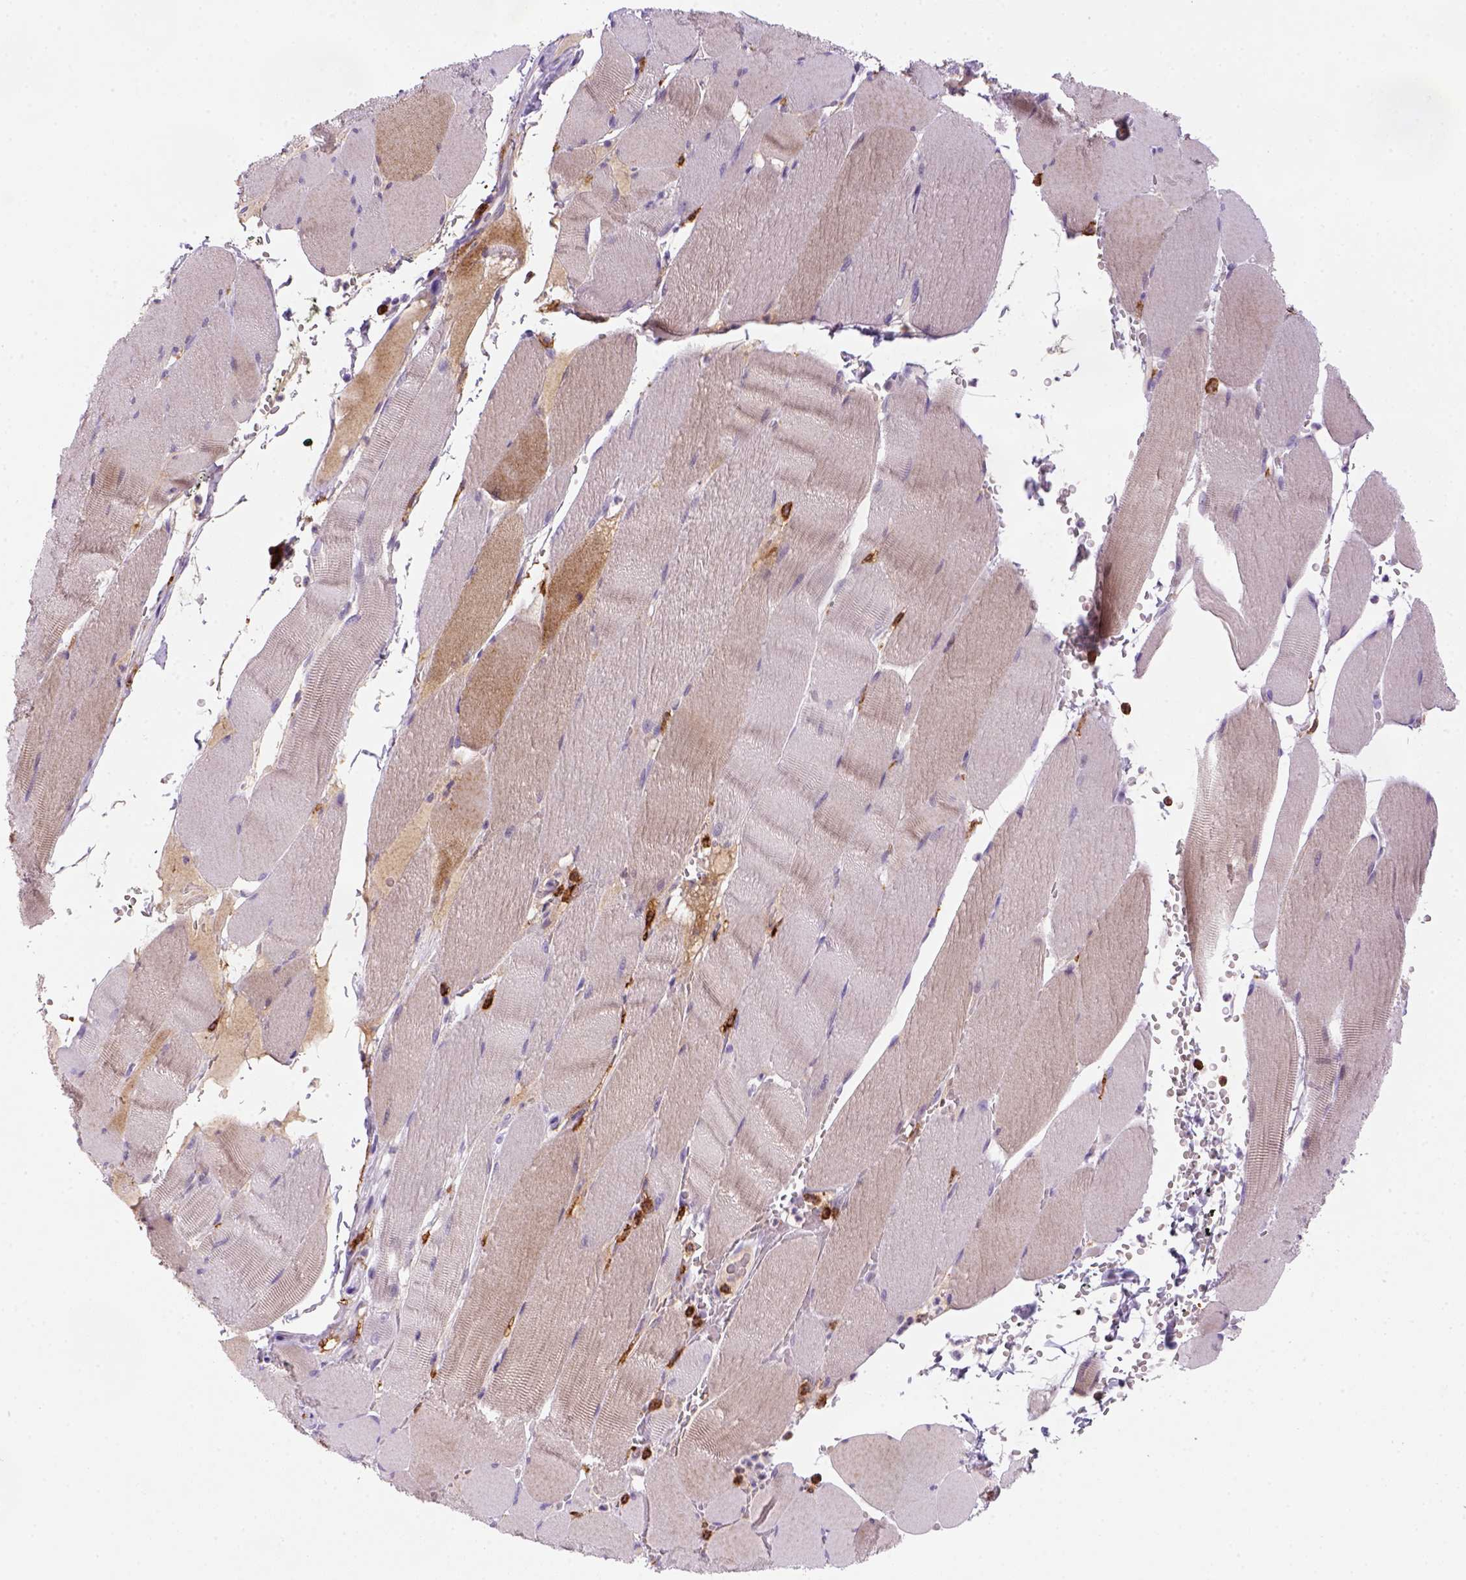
{"staining": {"intensity": "weak", "quantity": "<25%", "location": "cytoplasmic/membranous"}, "tissue": "skeletal muscle", "cell_type": "Myocytes", "image_type": "normal", "snomed": [{"axis": "morphology", "description": "Normal tissue, NOS"}, {"axis": "topography", "description": "Skeletal muscle"}], "caption": "Human skeletal muscle stained for a protein using immunohistochemistry shows no staining in myocytes.", "gene": "CD14", "patient": {"sex": "male", "age": 56}}